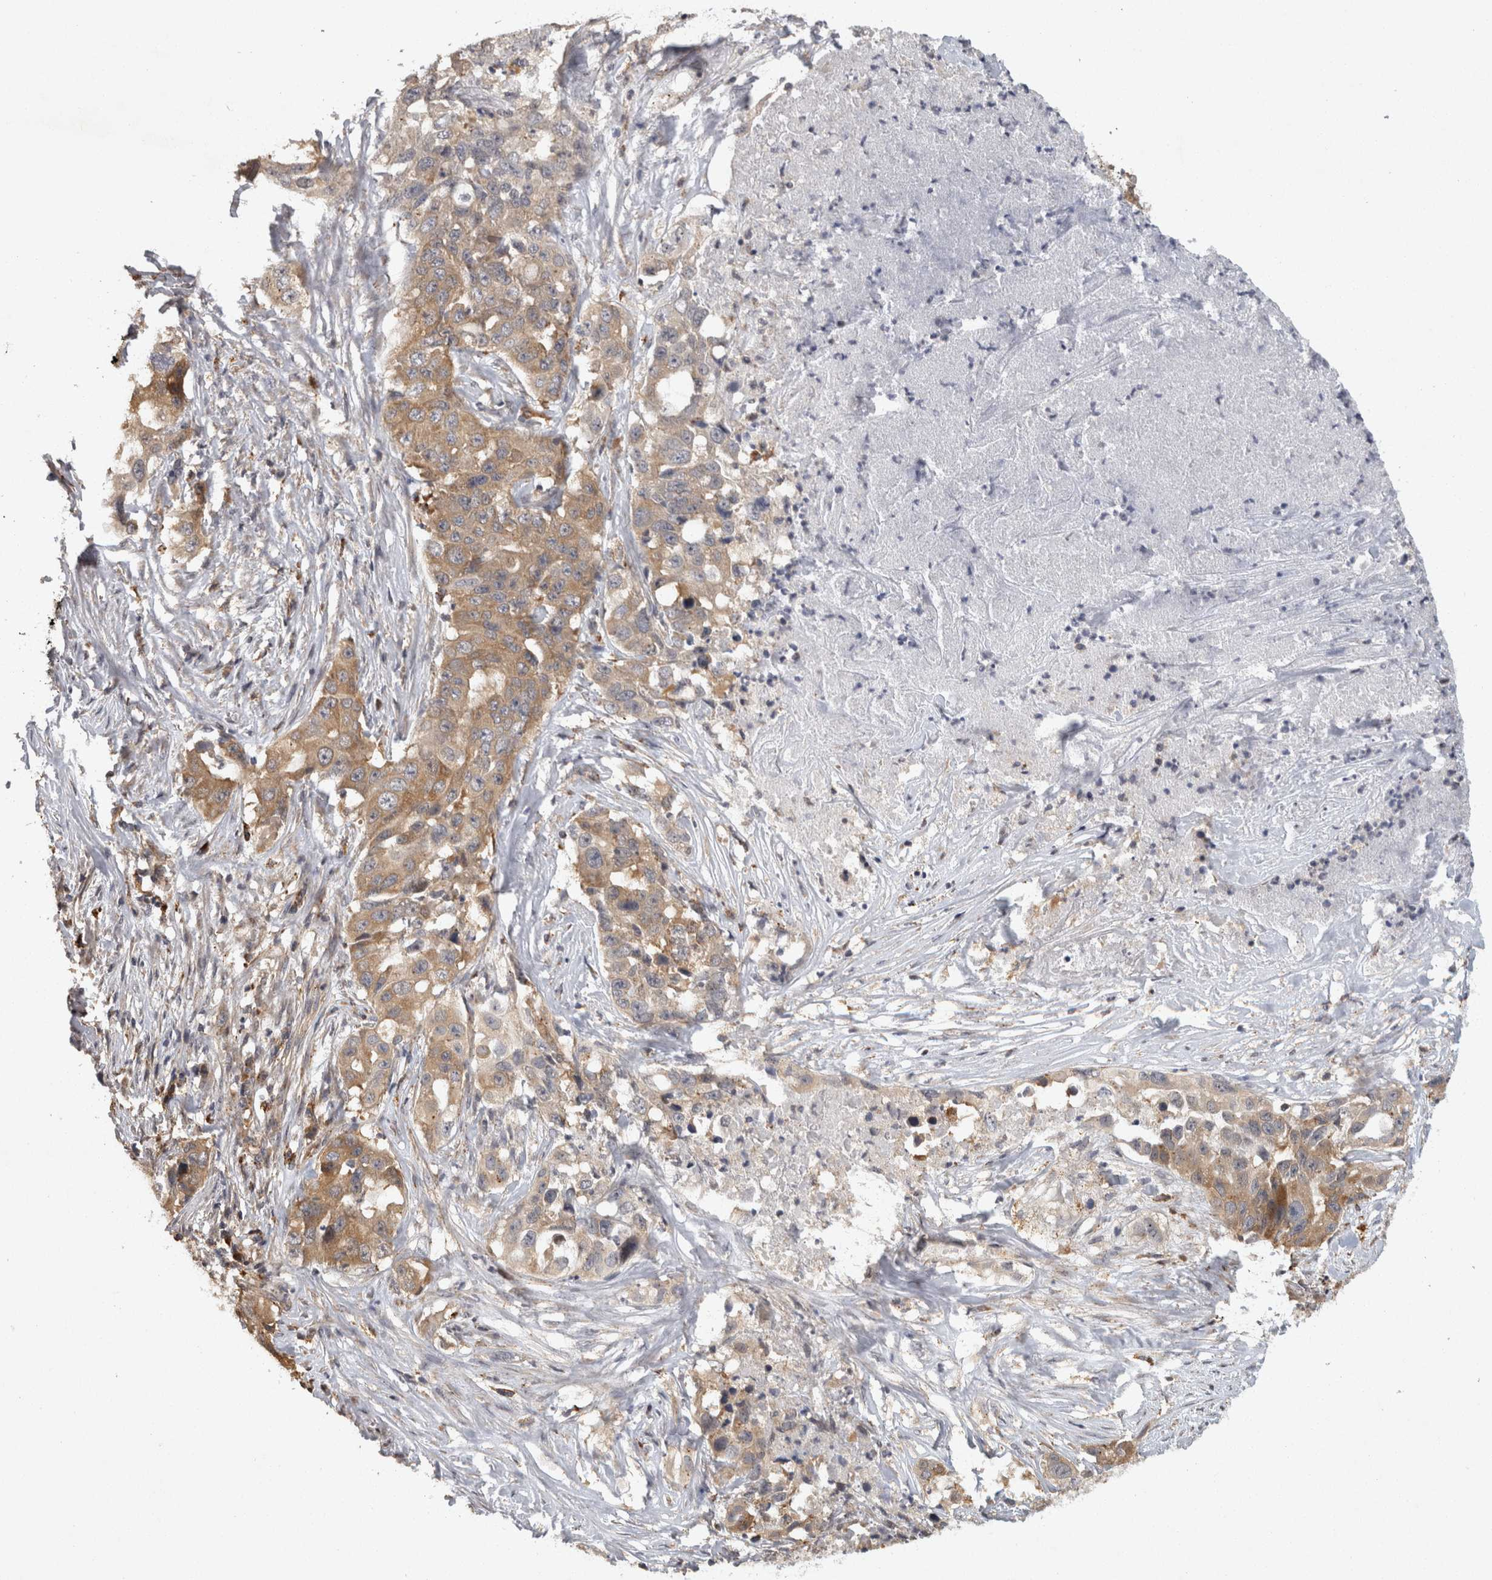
{"staining": {"intensity": "moderate", "quantity": "25%-75%", "location": "cytoplasmic/membranous"}, "tissue": "lung cancer", "cell_type": "Tumor cells", "image_type": "cancer", "snomed": [{"axis": "morphology", "description": "Adenocarcinoma, NOS"}, {"axis": "topography", "description": "Lung"}], "caption": "The immunohistochemical stain highlights moderate cytoplasmic/membranous positivity in tumor cells of lung cancer tissue.", "gene": "ACAT2", "patient": {"sex": "female", "age": 51}}